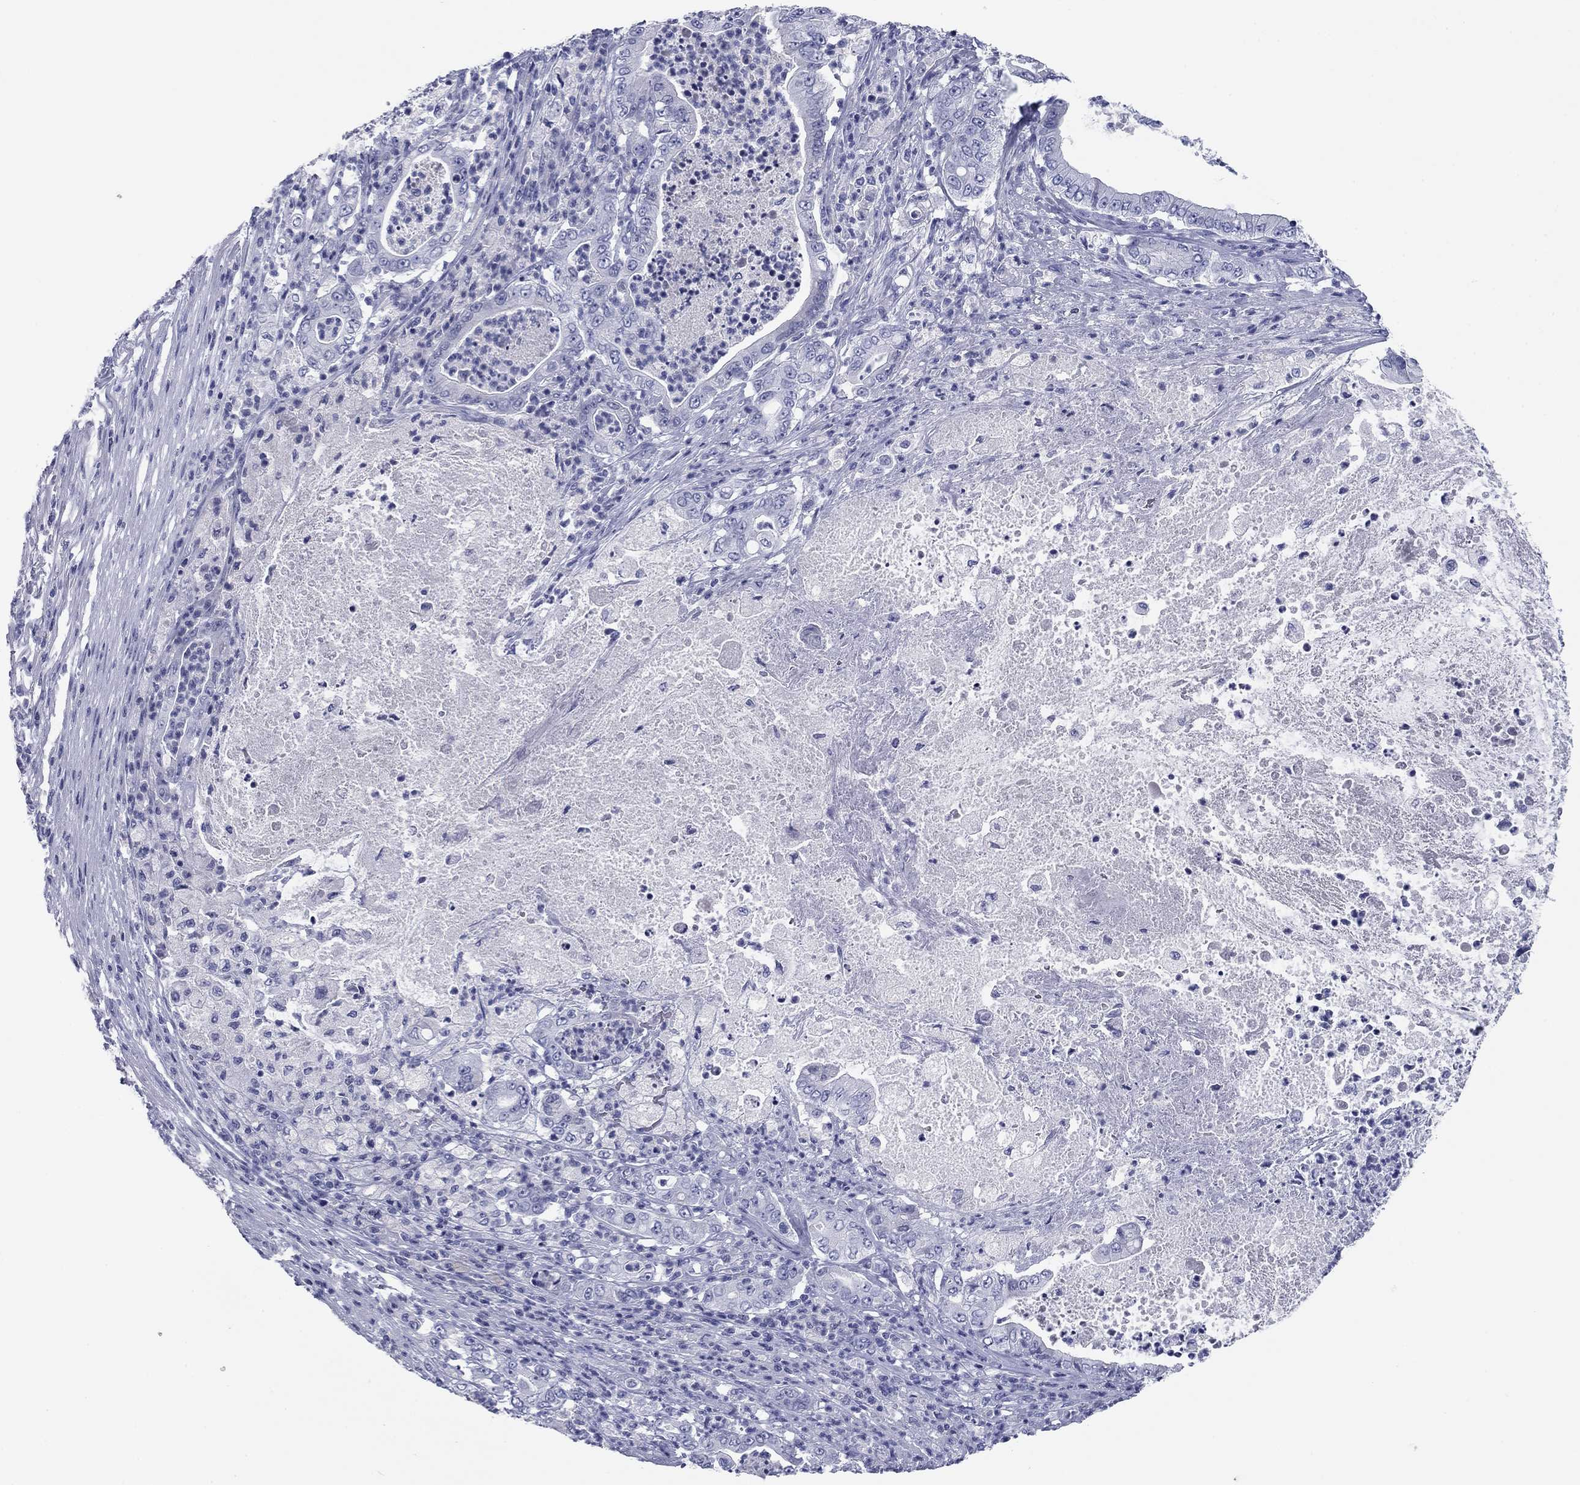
{"staining": {"intensity": "negative", "quantity": "none", "location": "none"}, "tissue": "pancreatic cancer", "cell_type": "Tumor cells", "image_type": "cancer", "snomed": [{"axis": "morphology", "description": "Adenocarcinoma, NOS"}, {"axis": "topography", "description": "Pancreas"}], "caption": "A photomicrograph of pancreatic cancer (adenocarcinoma) stained for a protein shows no brown staining in tumor cells.", "gene": "KCNH1", "patient": {"sex": "male", "age": 71}}